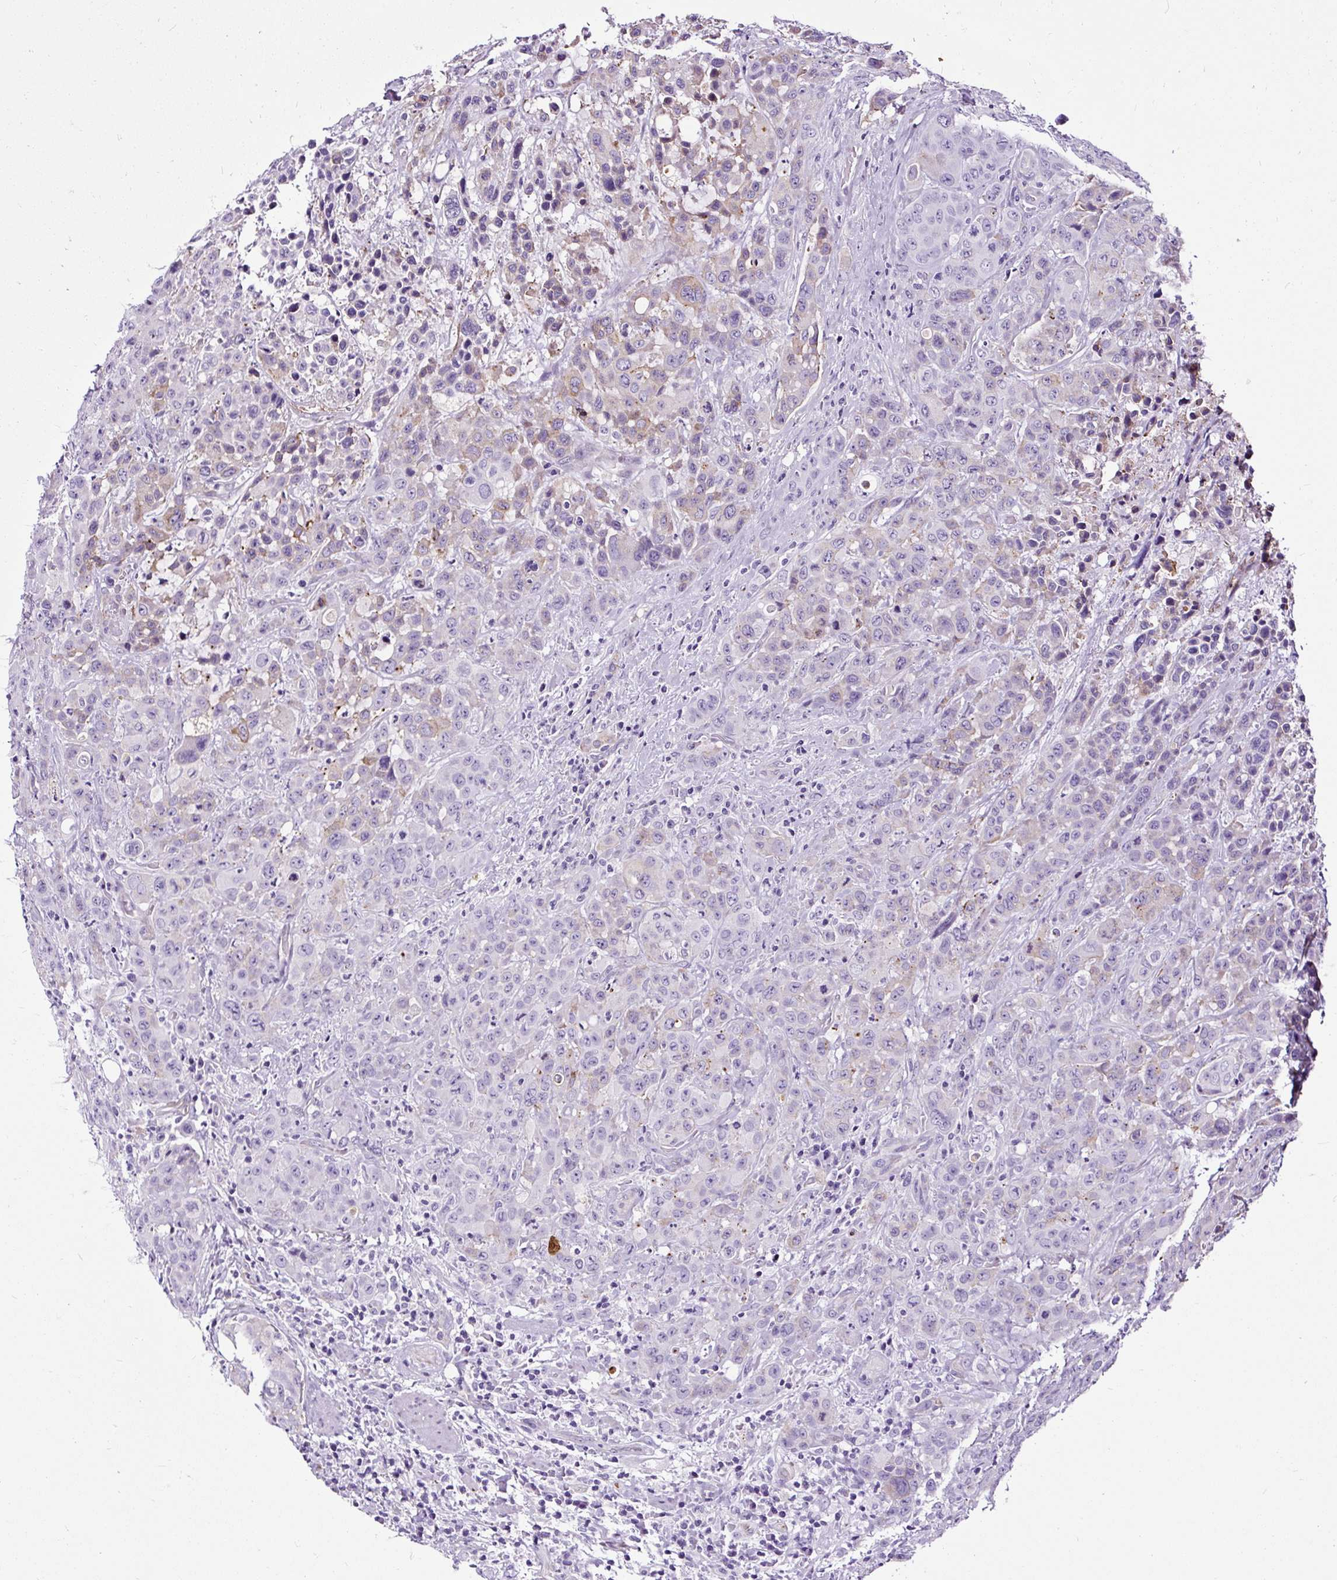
{"staining": {"intensity": "weak", "quantity": "<25%", "location": "cytoplasmic/membranous"}, "tissue": "colorectal cancer", "cell_type": "Tumor cells", "image_type": "cancer", "snomed": [{"axis": "morphology", "description": "Adenocarcinoma, NOS"}, {"axis": "topography", "description": "Colon"}], "caption": "Colorectal cancer was stained to show a protein in brown. There is no significant positivity in tumor cells. (Immunohistochemistry, brightfield microscopy, high magnification).", "gene": "SLC7A8", "patient": {"sex": "male", "age": 62}}